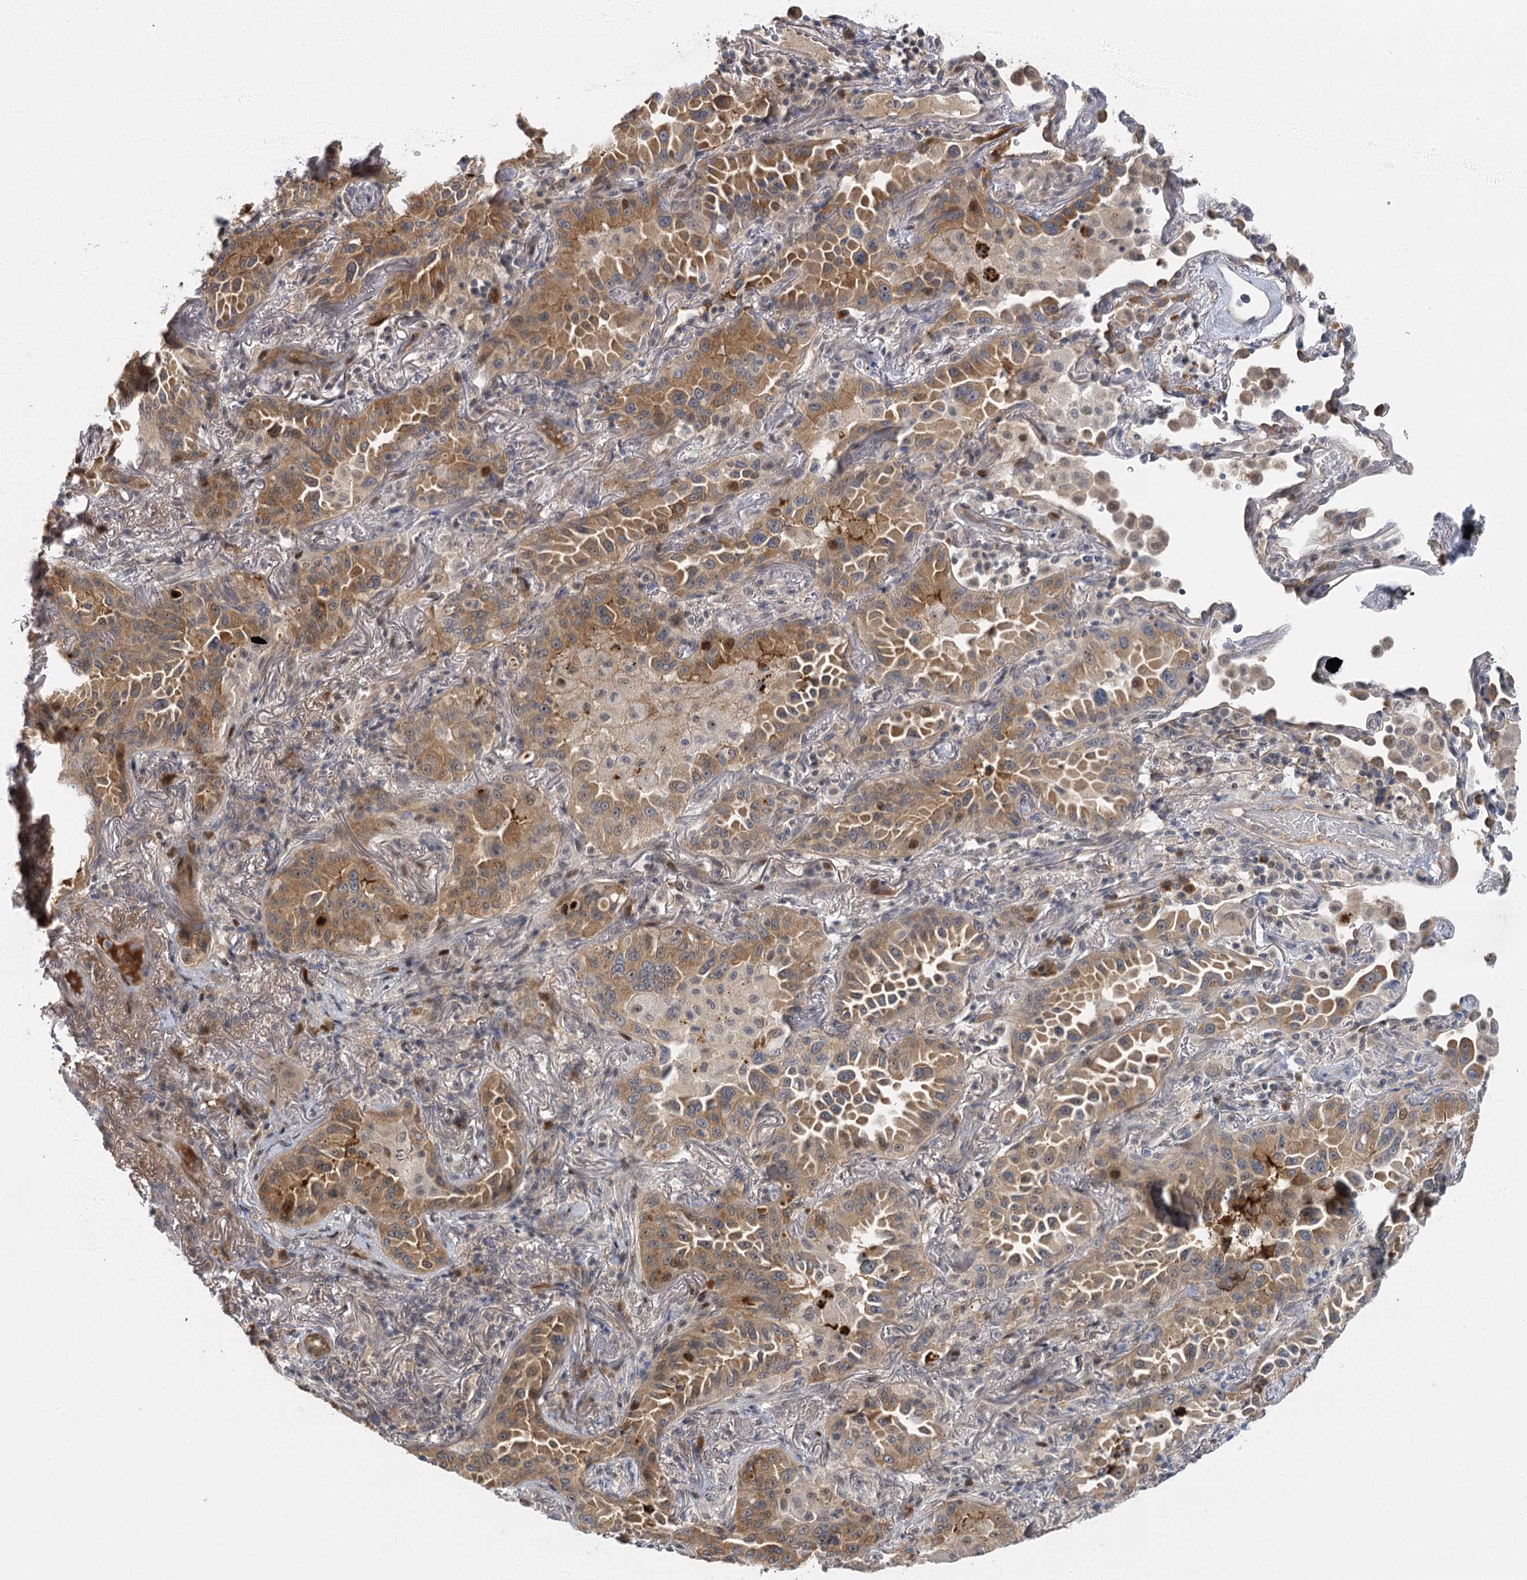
{"staining": {"intensity": "moderate", "quantity": ">75%", "location": "cytoplasmic/membranous"}, "tissue": "lung cancer", "cell_type": "Tumor cells", "image_type": "cancer", "snomed": [{"axis": "morphology", "description": "Adenocarcinoma, NOS"}, {"axis": "topography", "description": "Lung"}], "caption": "Lung cancer (adenocarcinoma) stained for a protein (brown) displays moderate cytoplasmic/membranous positive expression in about >75% of tumor cells.", "gene": "IL11RA", "patient": {"sex": "female", "age": 69}}